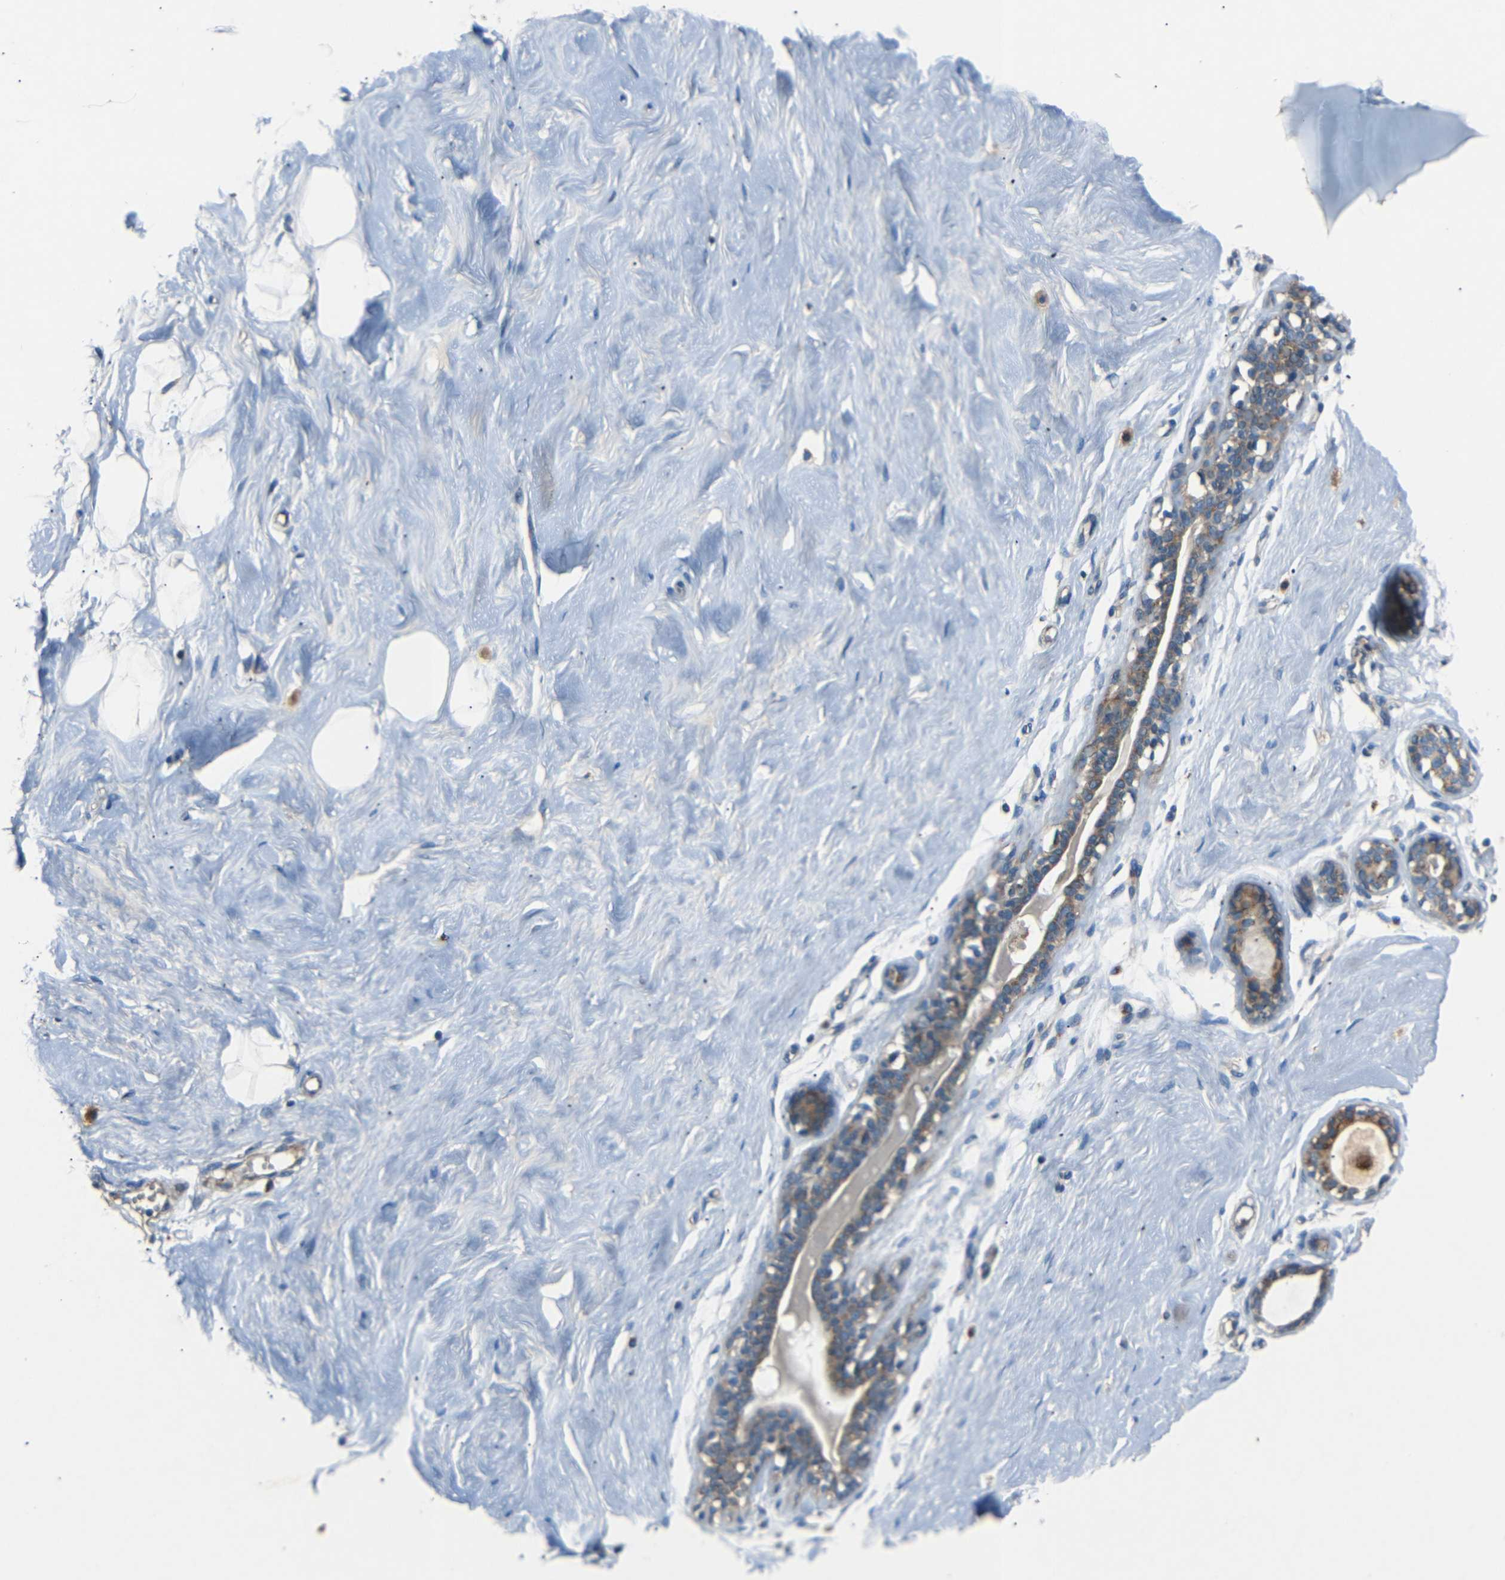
{"staining": {"intensity": "negative", "quantity": "none", "location": "none"}, "tissue": "breast", "cell_type": "Adipocytes", "image_type": "normal", "snomed": [{"axis": "morphology", "description": "Normal tissue, NOS"}, {"axis": "topography", "description": "Breast"}], "caption": "Adipocytes are negative for brown protein staining in benign breast.", "gene": "NETO2", "patient": {"sex": "female", "age": 23}}